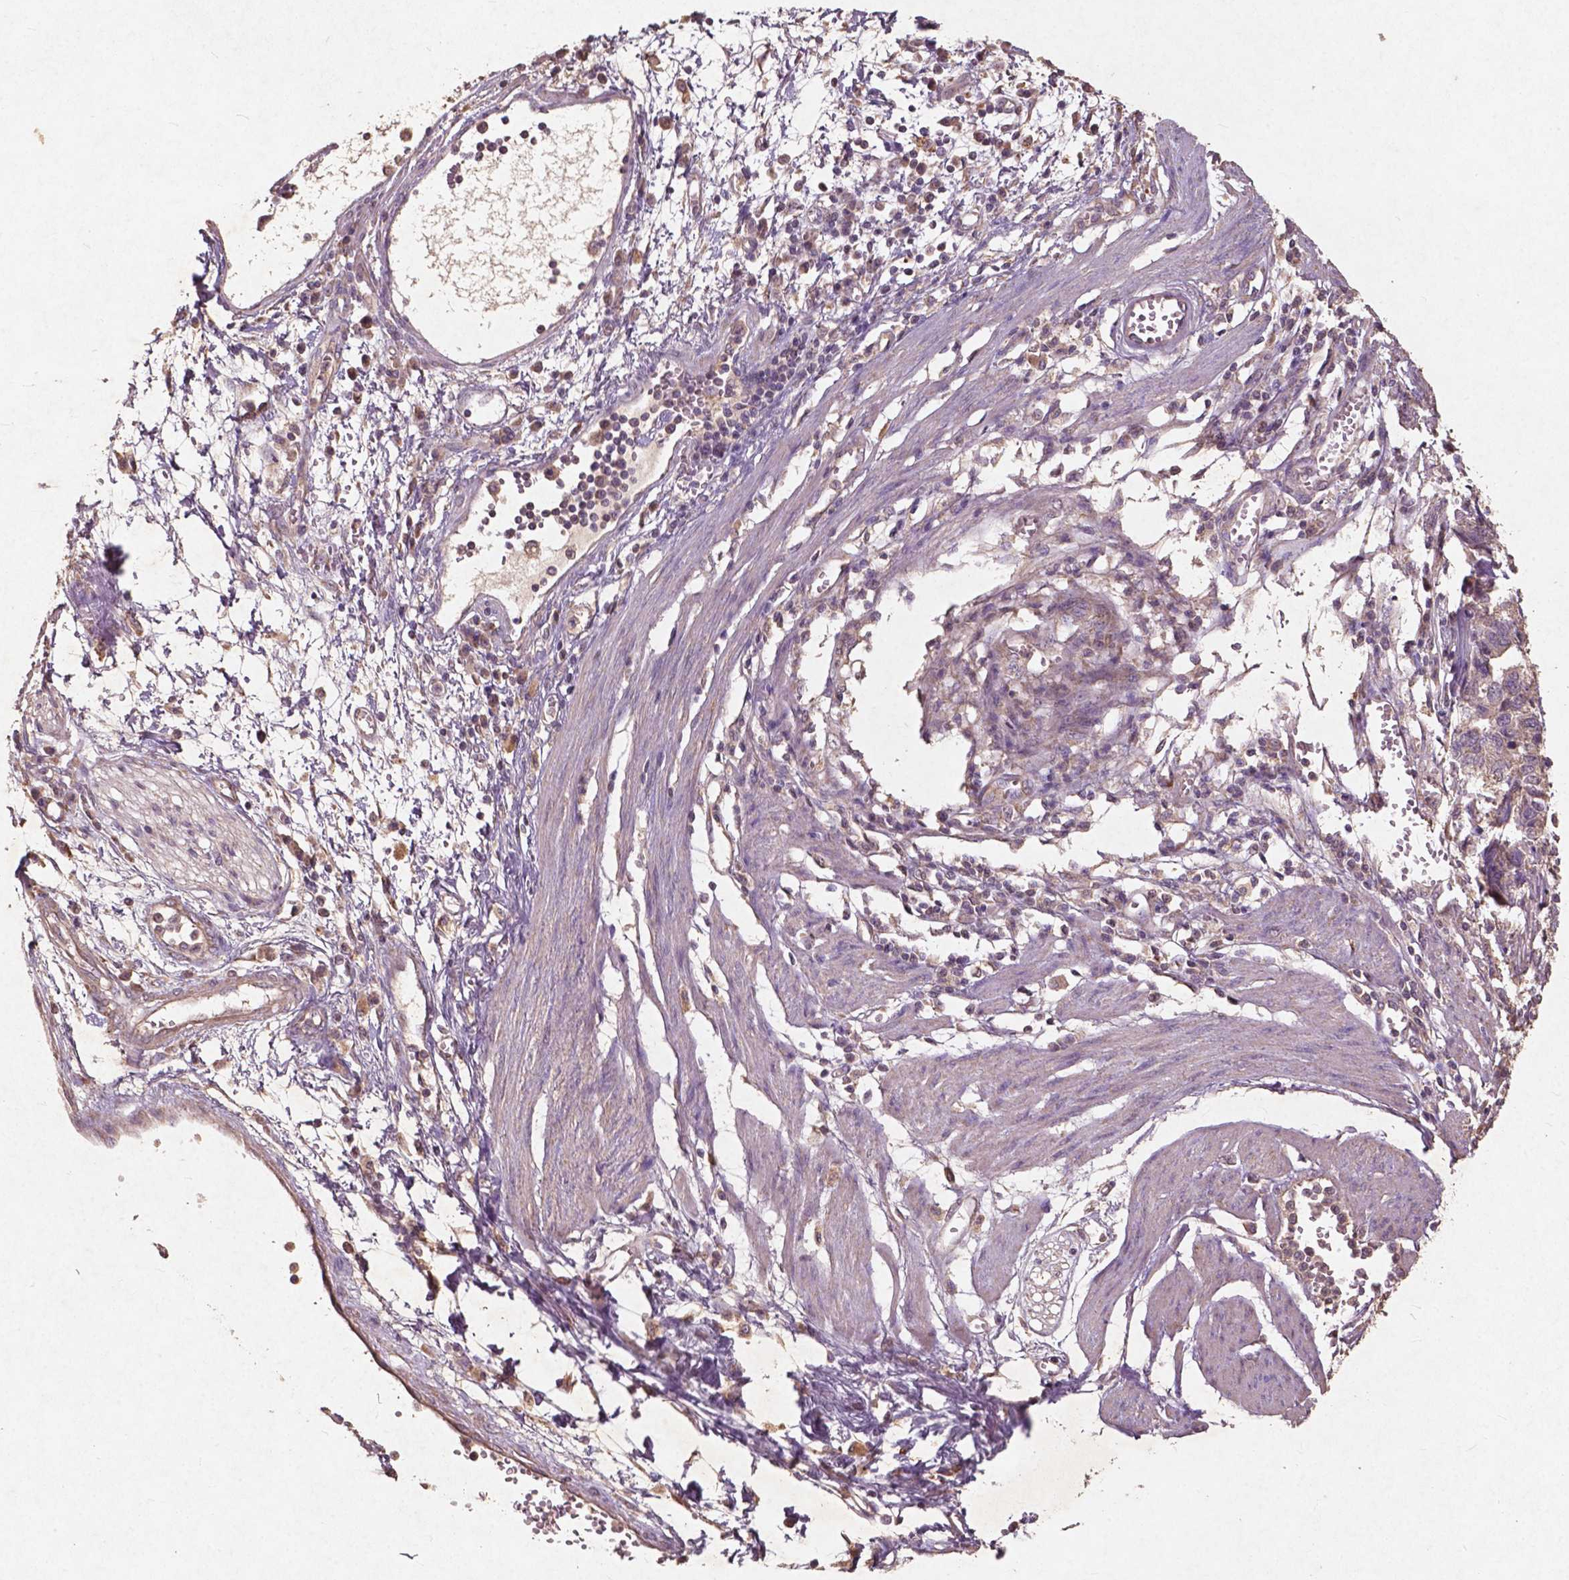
{"staining": {"intensity": "weak", "quantity": "25%-75%", "location": "cytoplasmic/membranous"}, "tissue": "stomach cancer", "cell_type": "Tumor cells", "image_type": "cancer", "snomed": [{"axis": "morphology", "description": "Adenocarcinoma, NOS"}, {"axis": "topography", "description": "Stomach, upper"}], "caption": "Brown immunohistochemical staining in human stomach cancer reveals weak cytoplasmic/membranous positivity in approximately 25%-75% of tumor cells. The staining was performed using DAB to visualize the protein expression in brown, while the nuclei were stained in blue with hematoxylin (Magnification: 20x).", "gene": "ST6GALNAC5", "patient": {"sex": "female", "age": 67}}